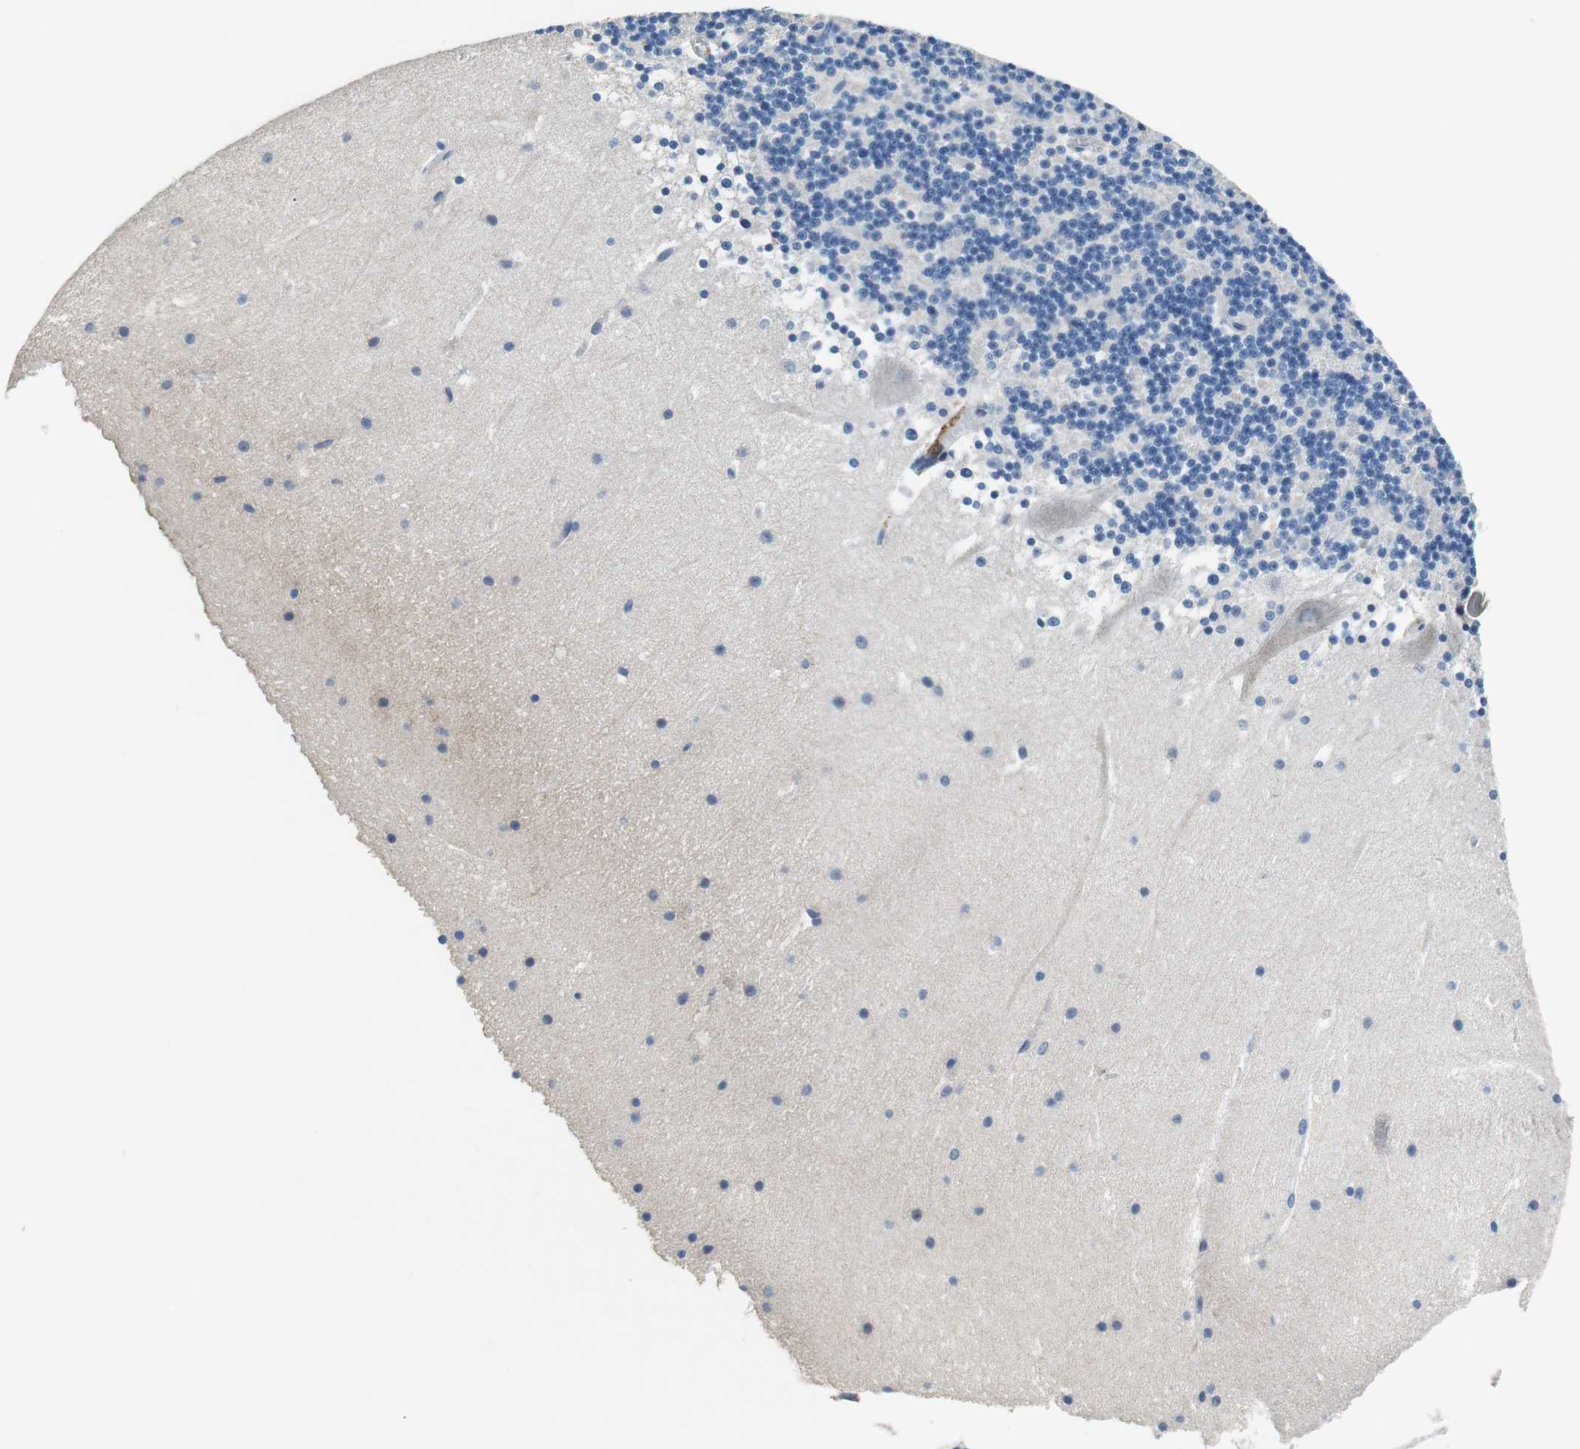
{"staining": {"intensity": "negative", "quantity": "none", "location": "none"}, "tissue": "cerebellum", "cell_type": "Cells in granular layer", "image_type": "normal", "snomed": [{"axis": "morphology", "description": "Normal tissue, NOS"}, {"axis": "topography", "description": "Cerebellum"}], "caption": "This photomicrograph is of normal cerebellum stained with IHC to label a protein in brown with the nuclei are counter-stained blue. There is no expression in cells in granular layer.", "gene": "CD6", "patient": {"sex": "male", "age": 45}}